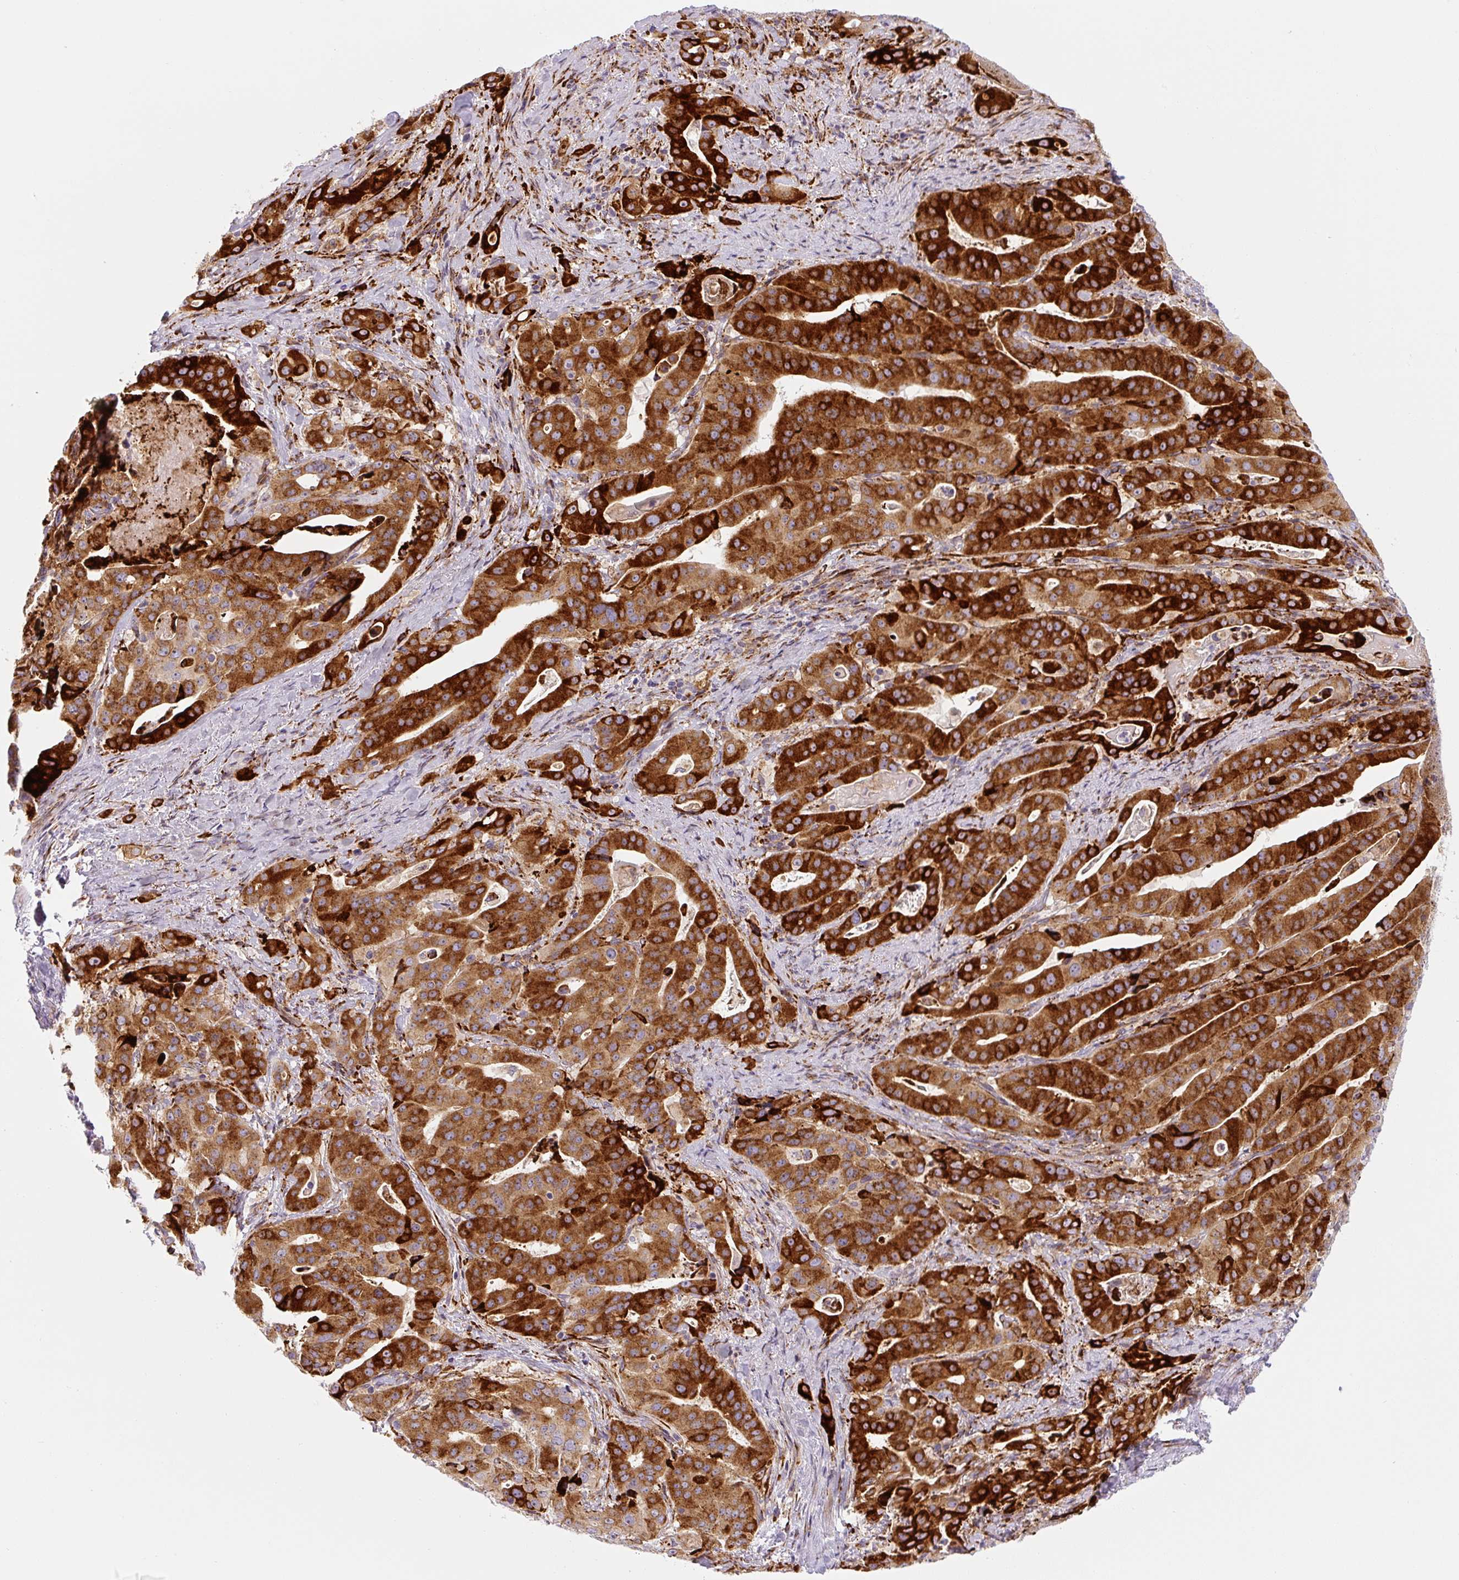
{"staining": {"intensity": "strong", "quantity": ">75%", "location": "cytoplasmic/membranous"}, "tissue": "stomach cancer", "cell_type": "Tumor cells", "image_type": "cancer", "snomed": [{"axis": "morphology", "description": "Adenocarcinoma, NOS"}, {"axis": "topography", "description": "Stomach"}], "caption": "Immunohistochemical staining of human stomach adenocarcinoma exhibits high levels of strong cytoplasmic/membranous protein expression in about >75% of tumor cells. (DAB = brown stain, brightfield microscopy at high magnification).", "gene": "DISP3", "patient": {"sex": "male", "age": 48}}